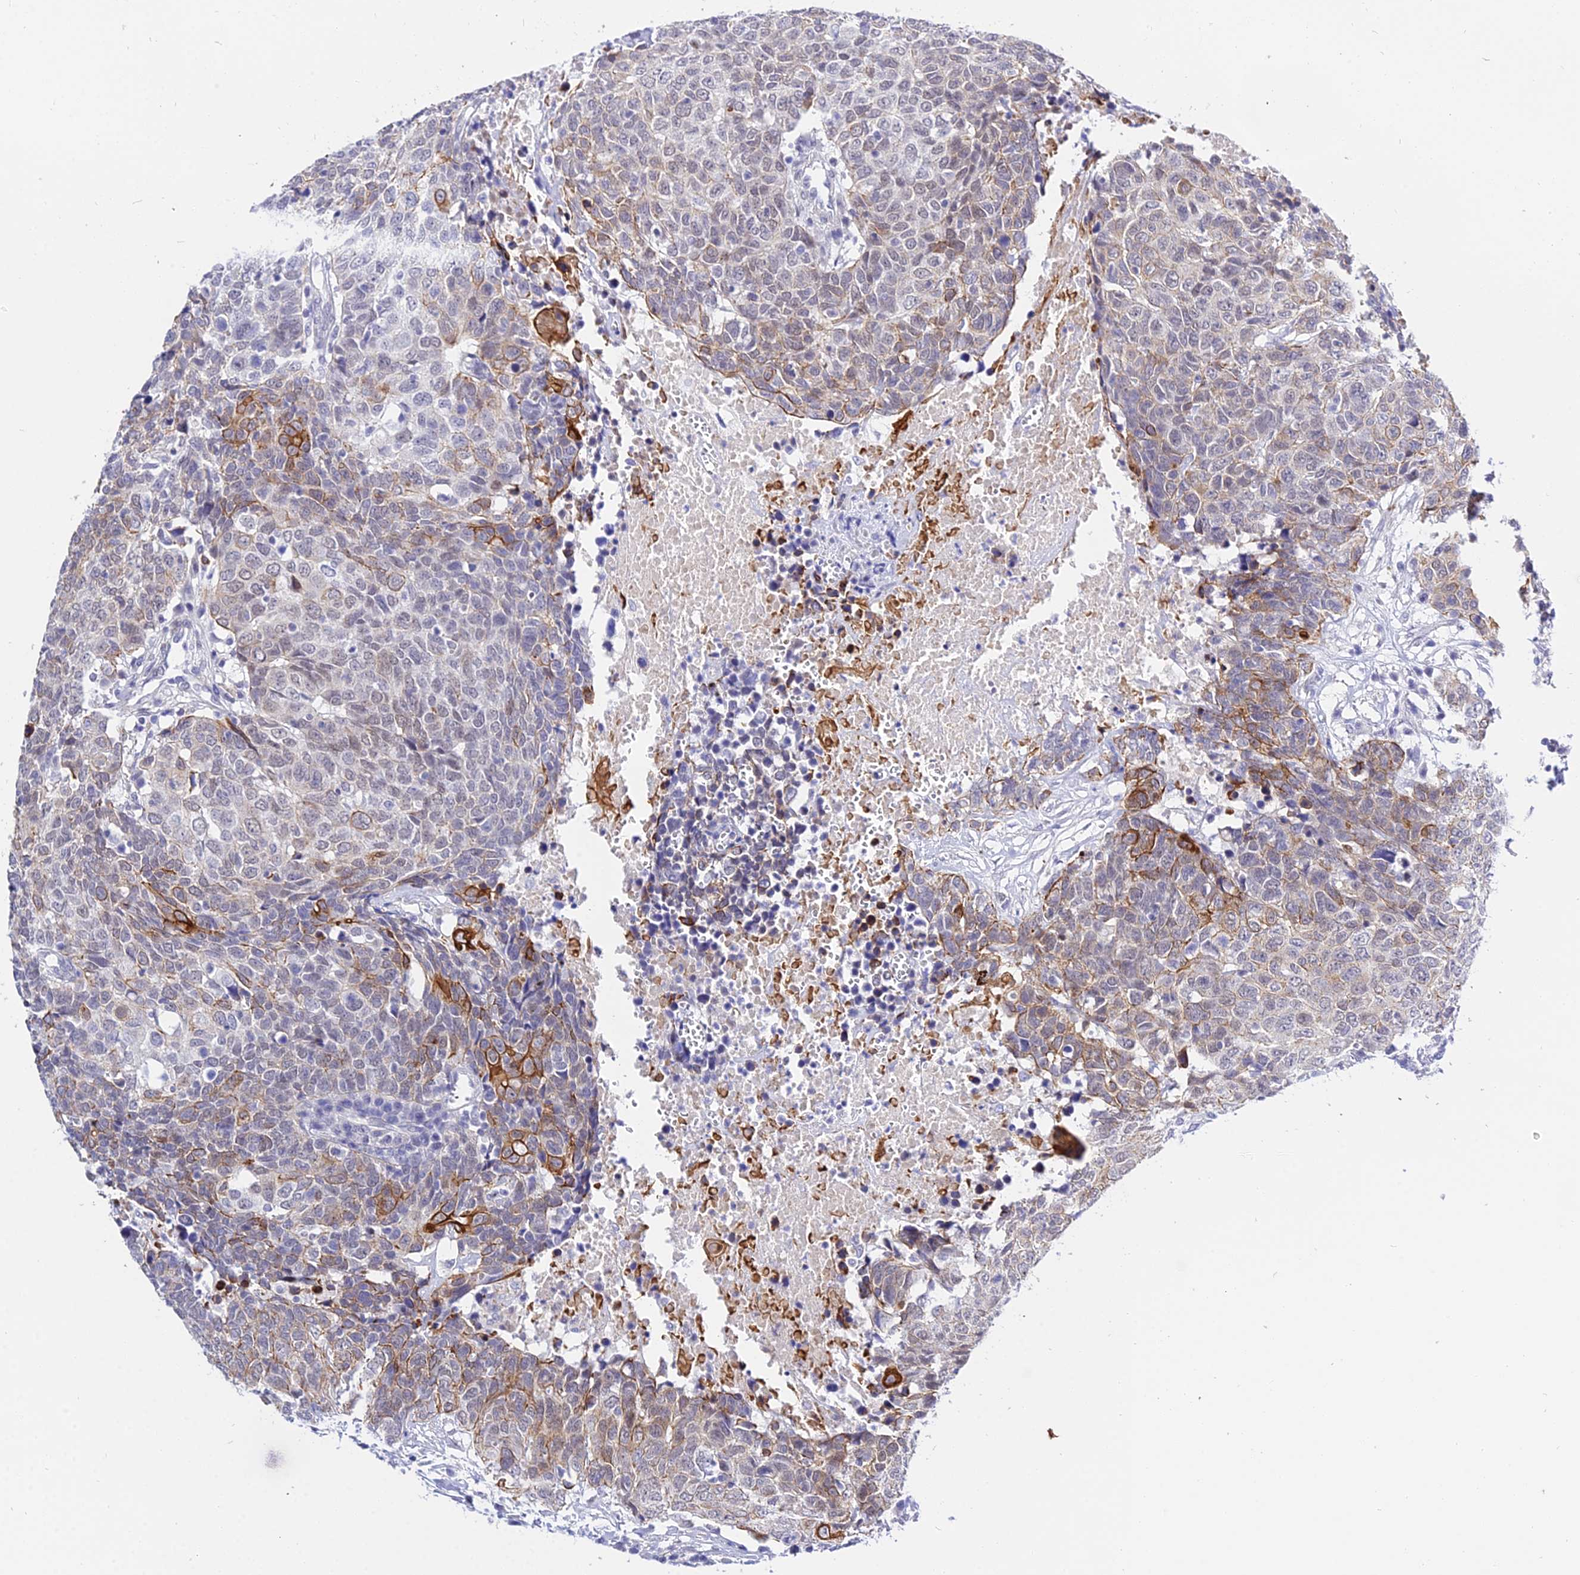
{"staining": {"intensity": "strong", "quantity": "<25%", "location": "cytoplasmic/membranous"}, "tissue": "head and neck cancer", "cell_type": "Tumor cells", "image_type": "cancer", "snomed": [{"axis": "morphology", "description": "Squamous cell carcinoma, NOS"}, {"axis": "topography", "description": "Head-Neck"}], "caption": "Immunohistochemistry of human squamous cell carcinoma (head and neck) demonstrates medium levels of strong cytoplasmic/membranous positivity in about <25% of tumor cells.", "gene": "ZNF628", "patient": {"sex": "male", "age": 66}}